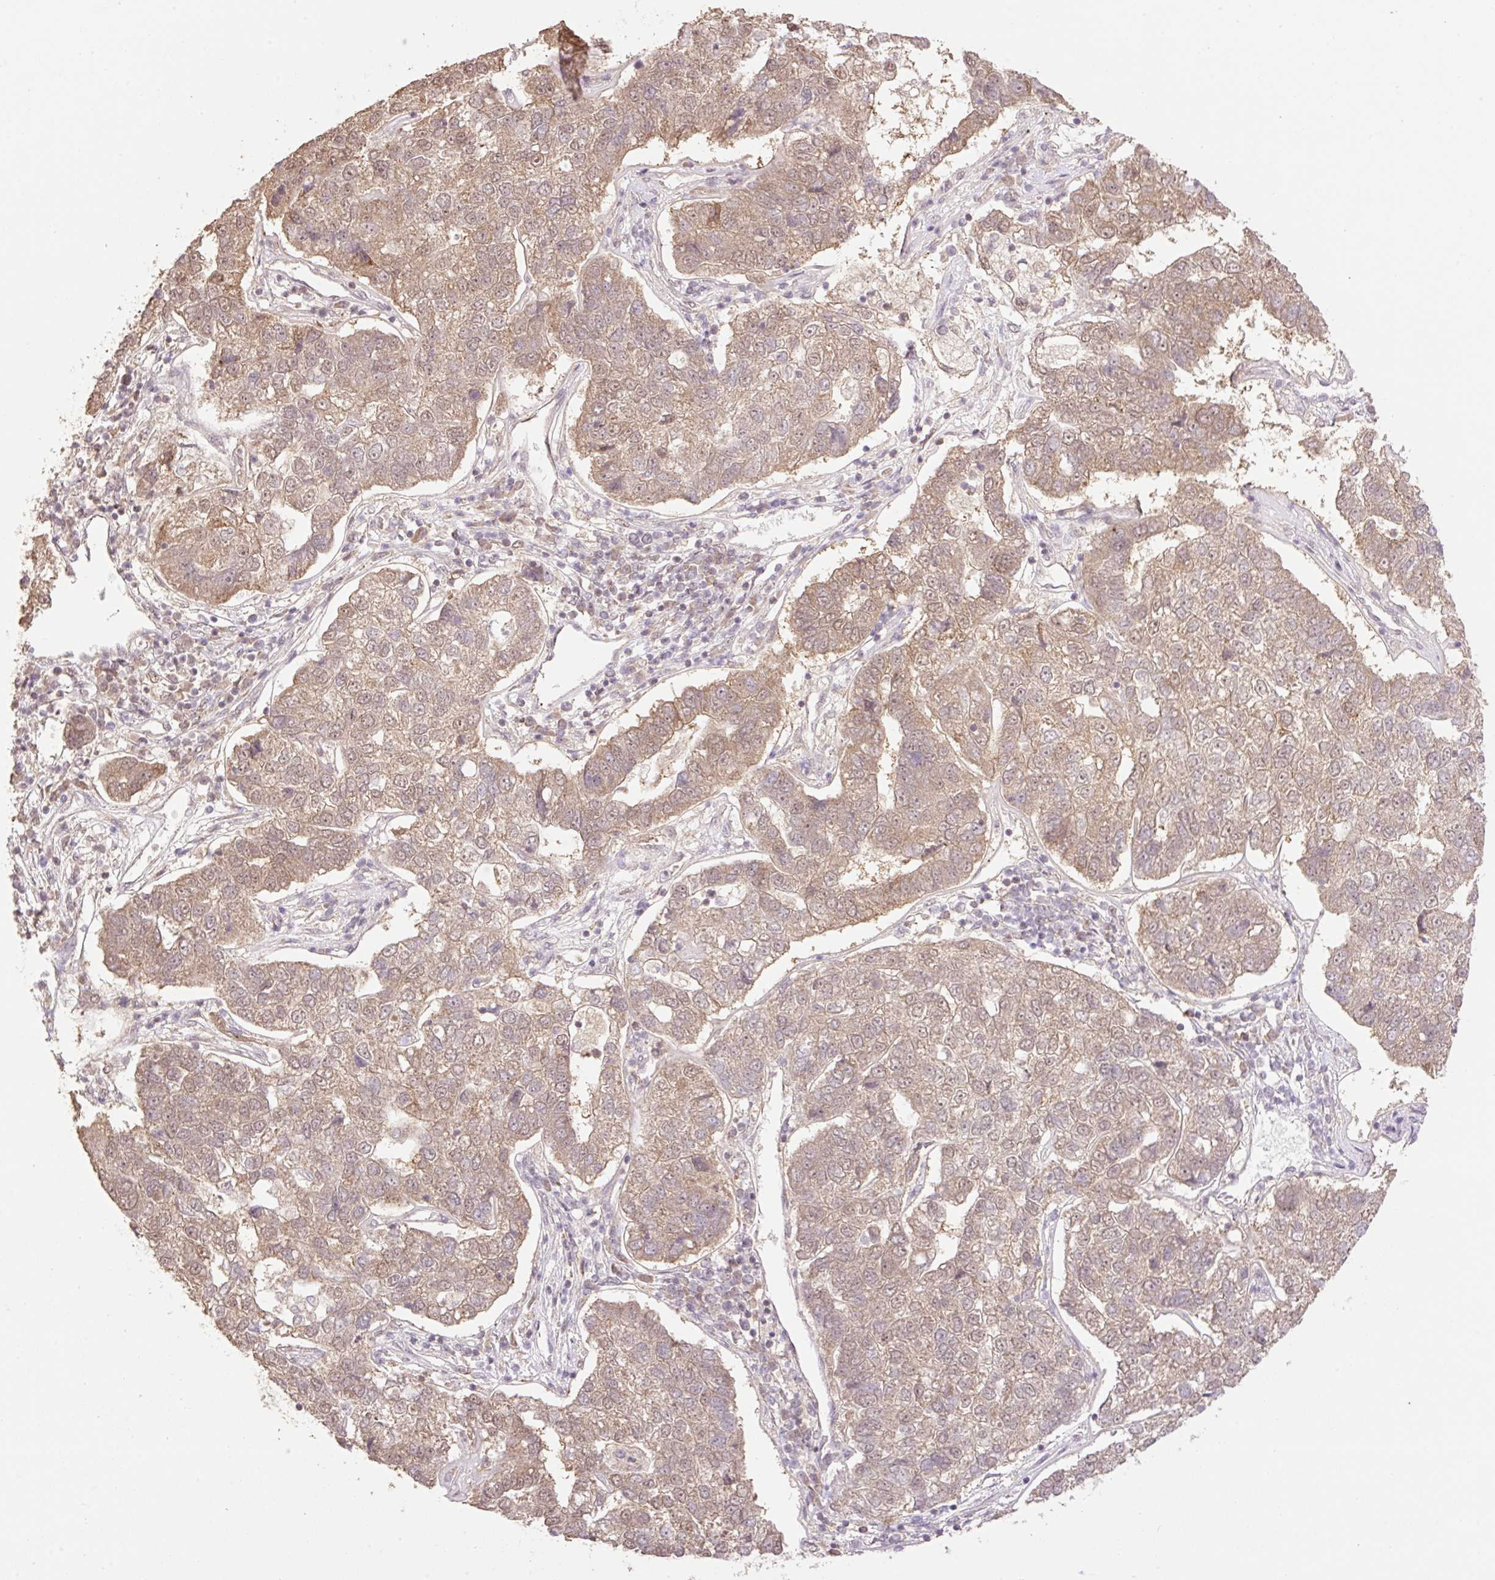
{"staining": {"intensity": "weak", "quantity": ">75%", "location": "cytoplasmic/membranous,nuclear"}, "tissue": "pancreatic cancer", "cell_type": "Tumor cells", "image_type": "cancer", "snomed": [{"axis": "morphology", "description": "Adenocarcinoma, NOS"}, {"axis": "topography", "description": "Pancreas"}], "caption": "High-magnification brightfield microscopy of pancreatic adenocarcinoma stained with DAB (brown) and counterstained with hematoxylin (blue). tumor cells exhibit weak cytoplasmic/membranous and nuclear positivity is present in approximately>75% of cells.", "gene": "VPS25", "patient": {"sex": "female", "age": 61}}